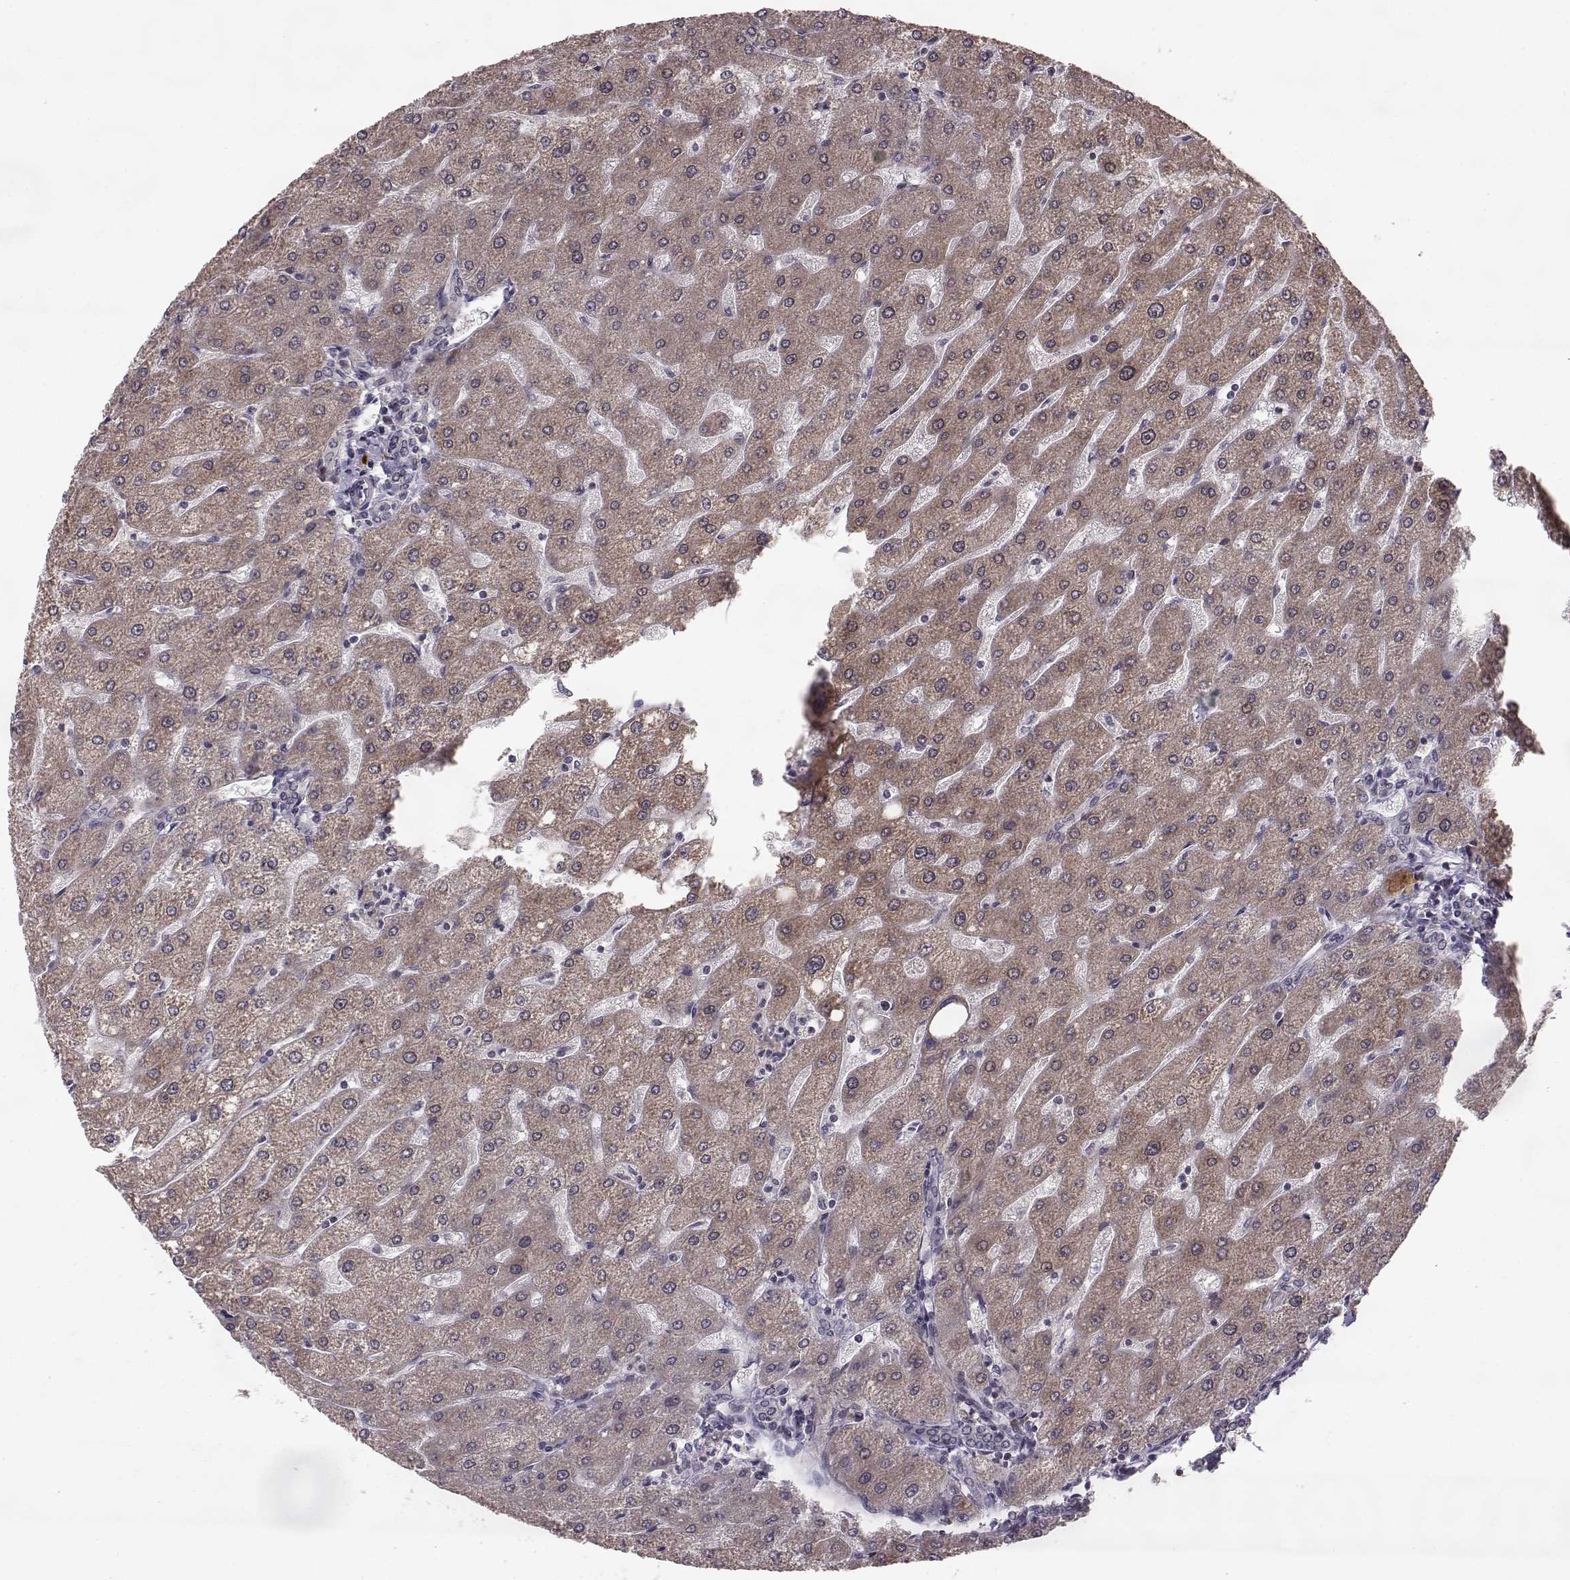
{"staining": {"intensity": "negative", "quantity": "none", "location": "none"}, "tissue": "liver", "cell_type": "Cholangiocytes", "image_type": "normal", "snomed": [{"axis": "morphology", "description": "Normal tissue, NOS"}, {"axis": "topography", "description": "Liver"}], "caption": "High magnification brightfield microscopy of normal liver stained with DAB (brown) and counterstained with hematoxylin (blue): cholangiocytes show no significant staining.", "gene": "ELOVL5", "patient": {"sex": "male", "age": 67}}